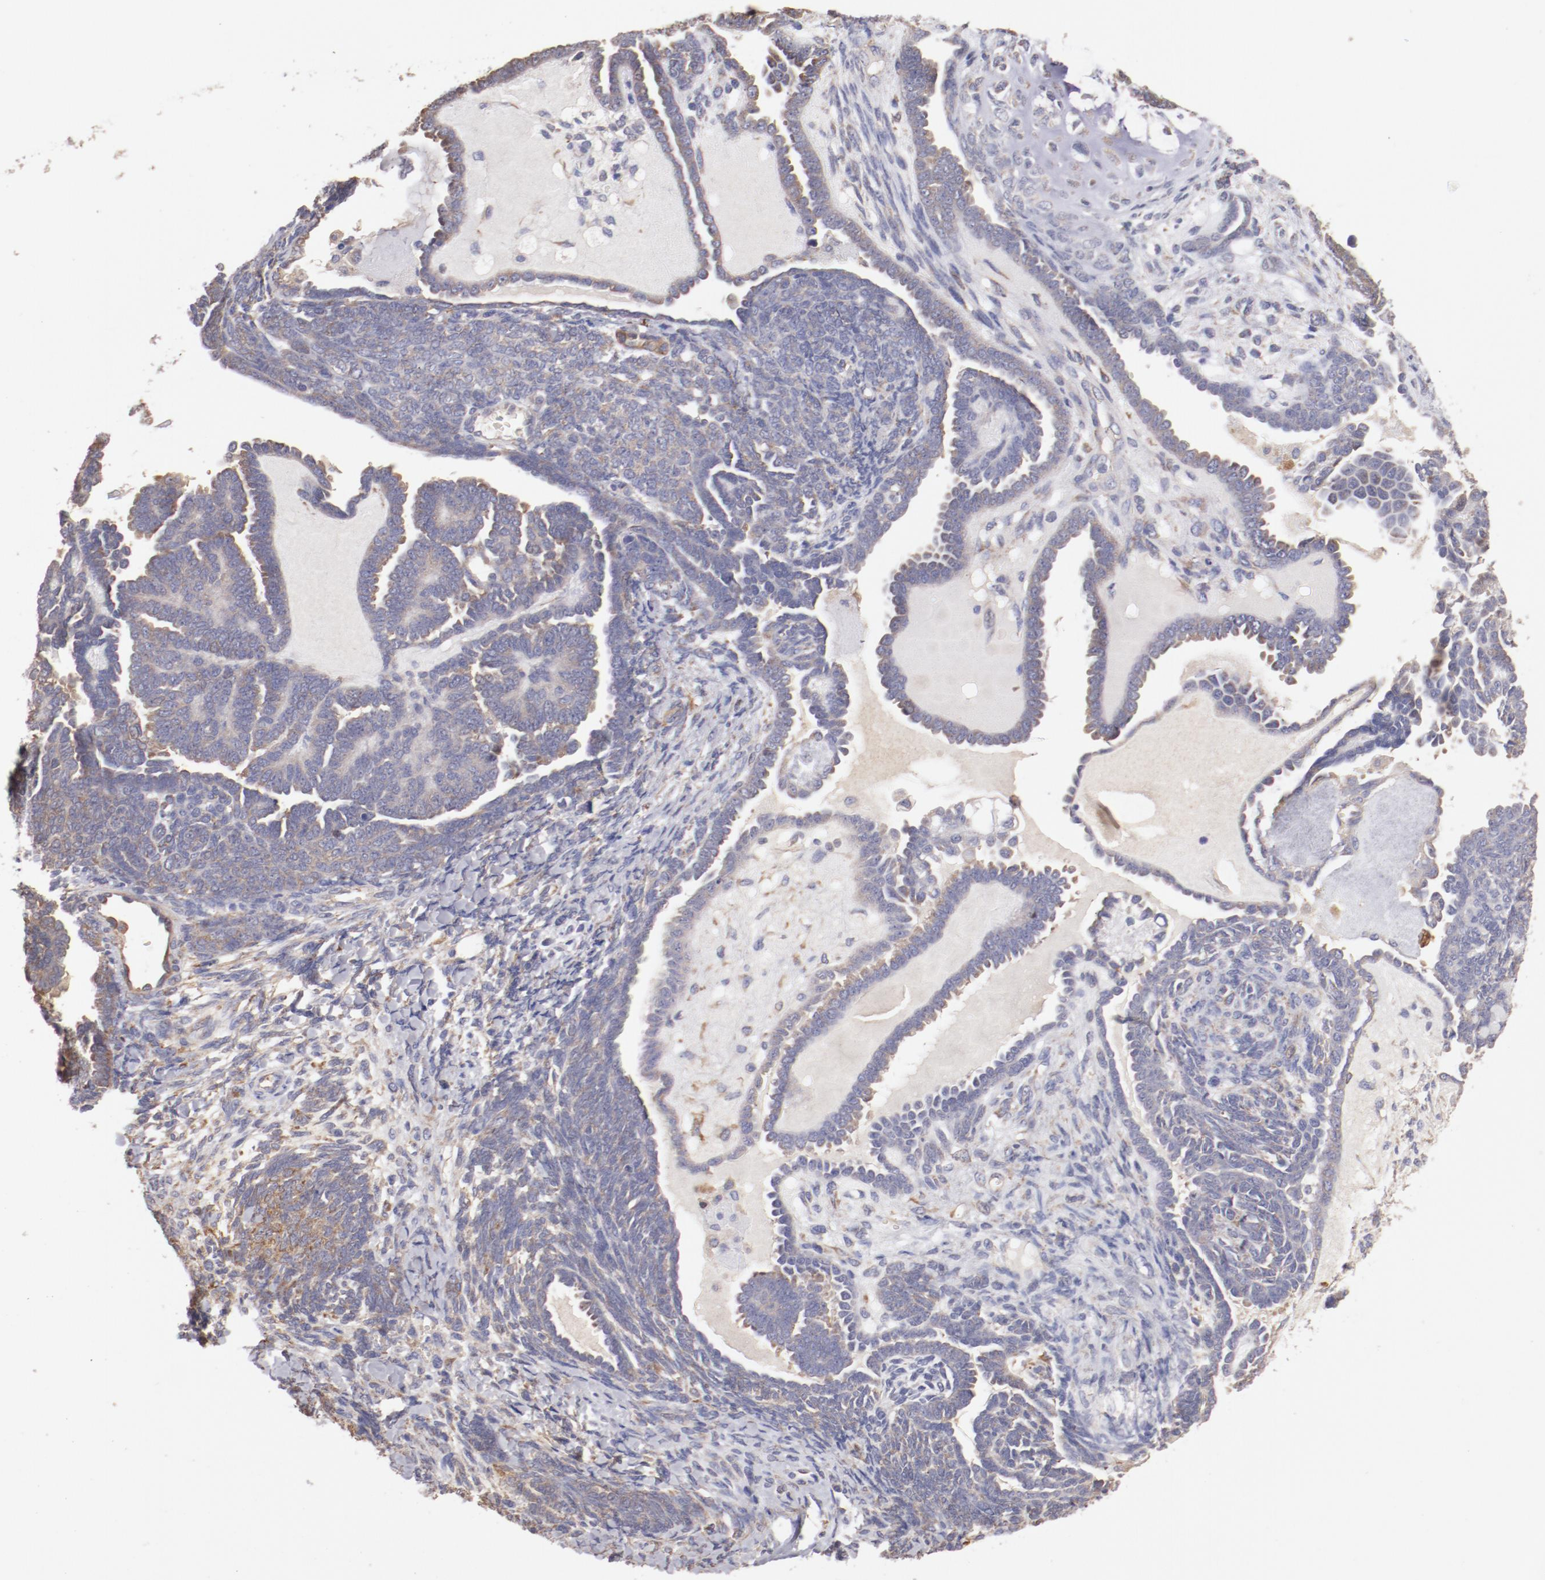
{"staining": {"intensity": "moderate", "quantity": "25%-75%", "location": "cytoplasmic/membranous"}, "tissue": "endometrial cancer", "cell_type": "Tumor cells", "image_type": "cancer", "snomed": [{"axis": "morphology", "description": "Neoplasm, malignant, NOS"}, {"axis": "topography", "description": "Endometrium"}], "caption": "The immunohistochemical stain highlights moderate cytoplasmic/membranous staining in tumor cells of endometrial malignant neoplasm tissue.", "gene": "ENTPD5", "patient": {"sex": "female", "age": 74}}